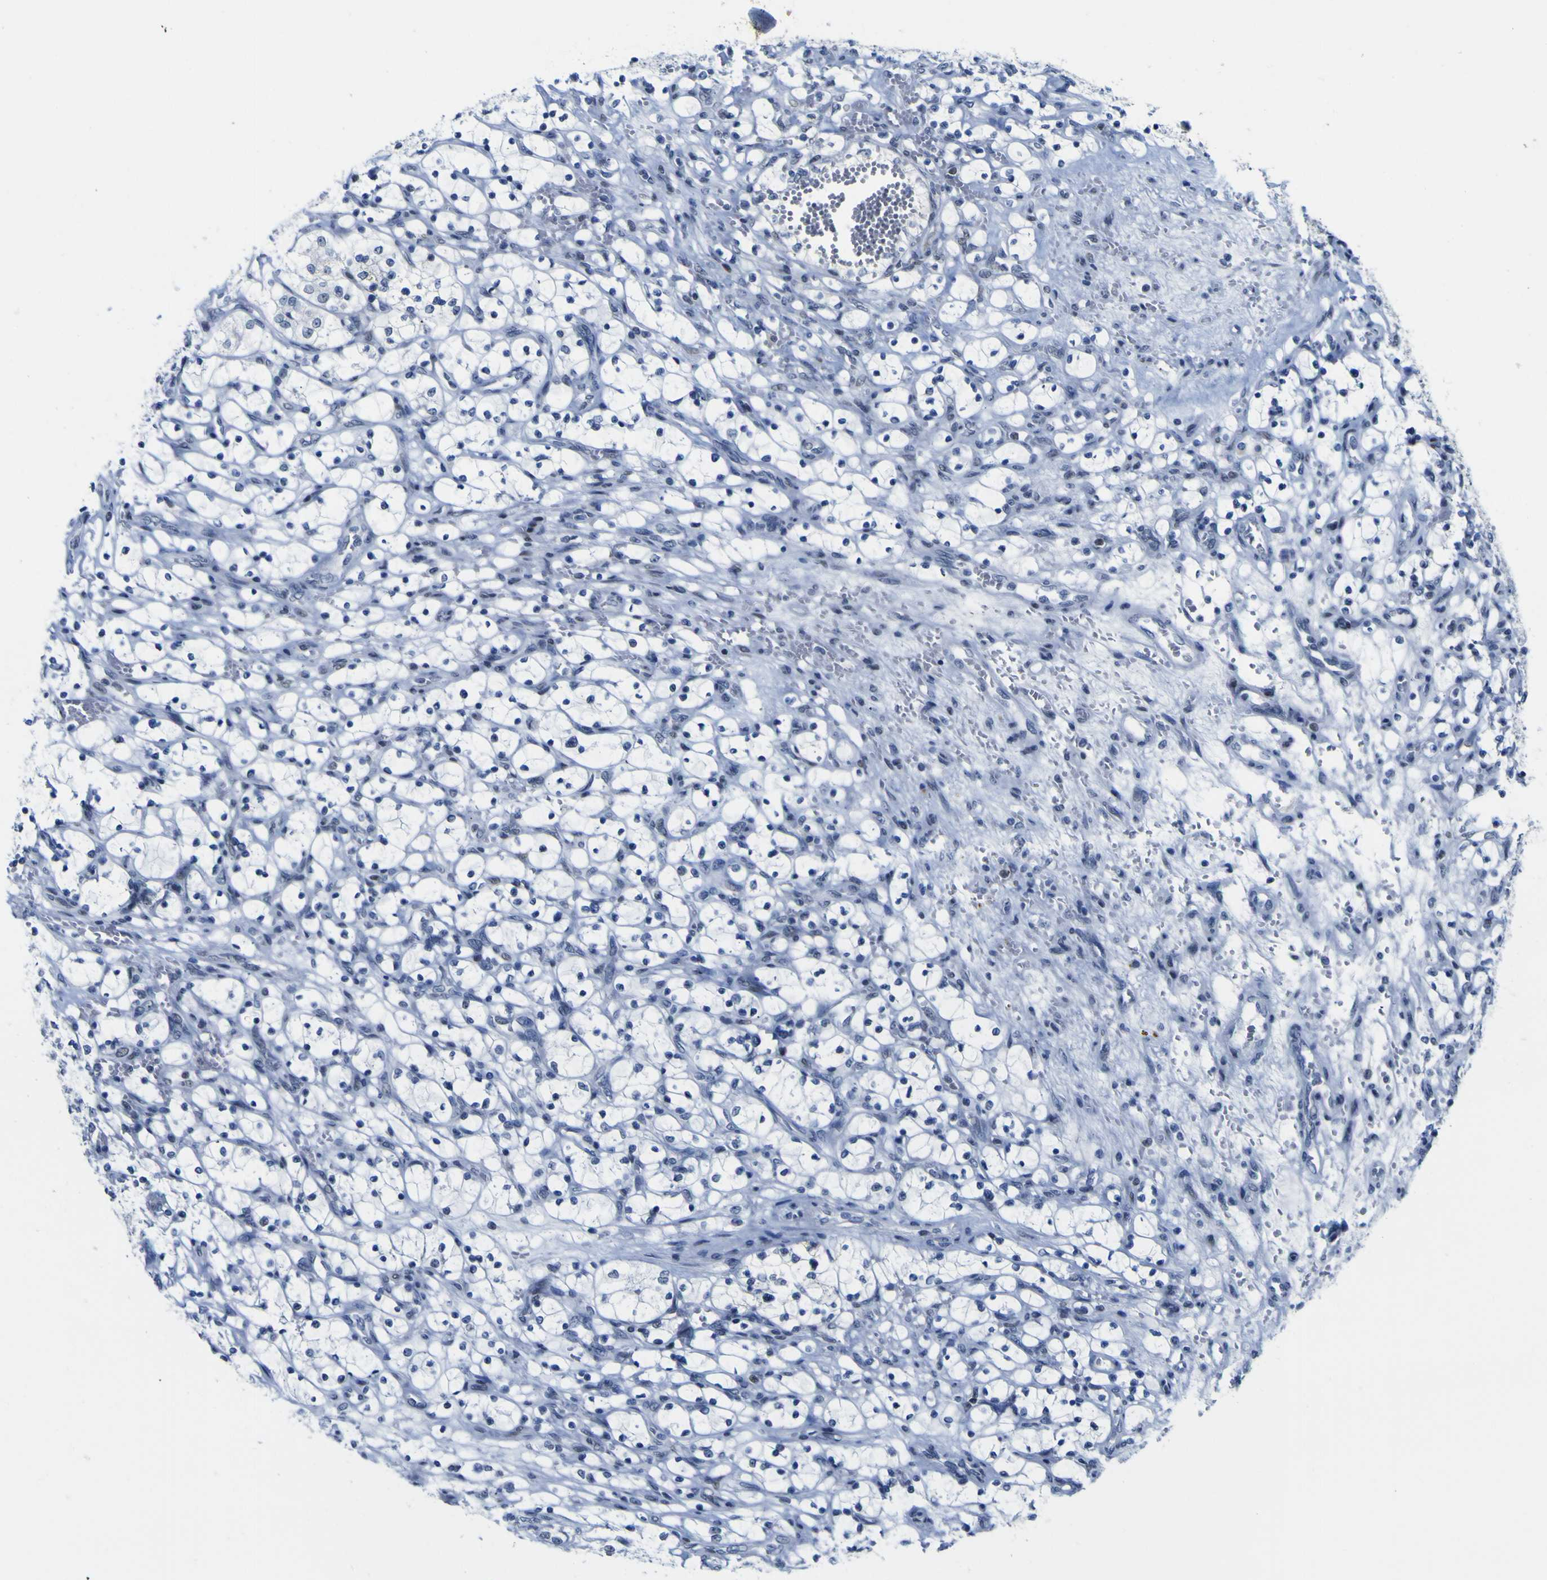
{"staining": {"intensity": "negative", "quantity": "none", "location": "none"}, "tissue": "renal cancer", "cell_type": "Tumor cells", "image_type": "cancer", "snomed": [{"axis": "morphology", "description": "Adenocarcinoma, NOS"}, {"axis": "topography", "description": "Kidney"}], "caption": "High power microscopy micrograph of an IHC photomicrograph of adenocarcinoma (renal), revealing no significant staining in tumor cells.", "gene": "MBD3", "patient": {"sex": "female", "age": 69}}